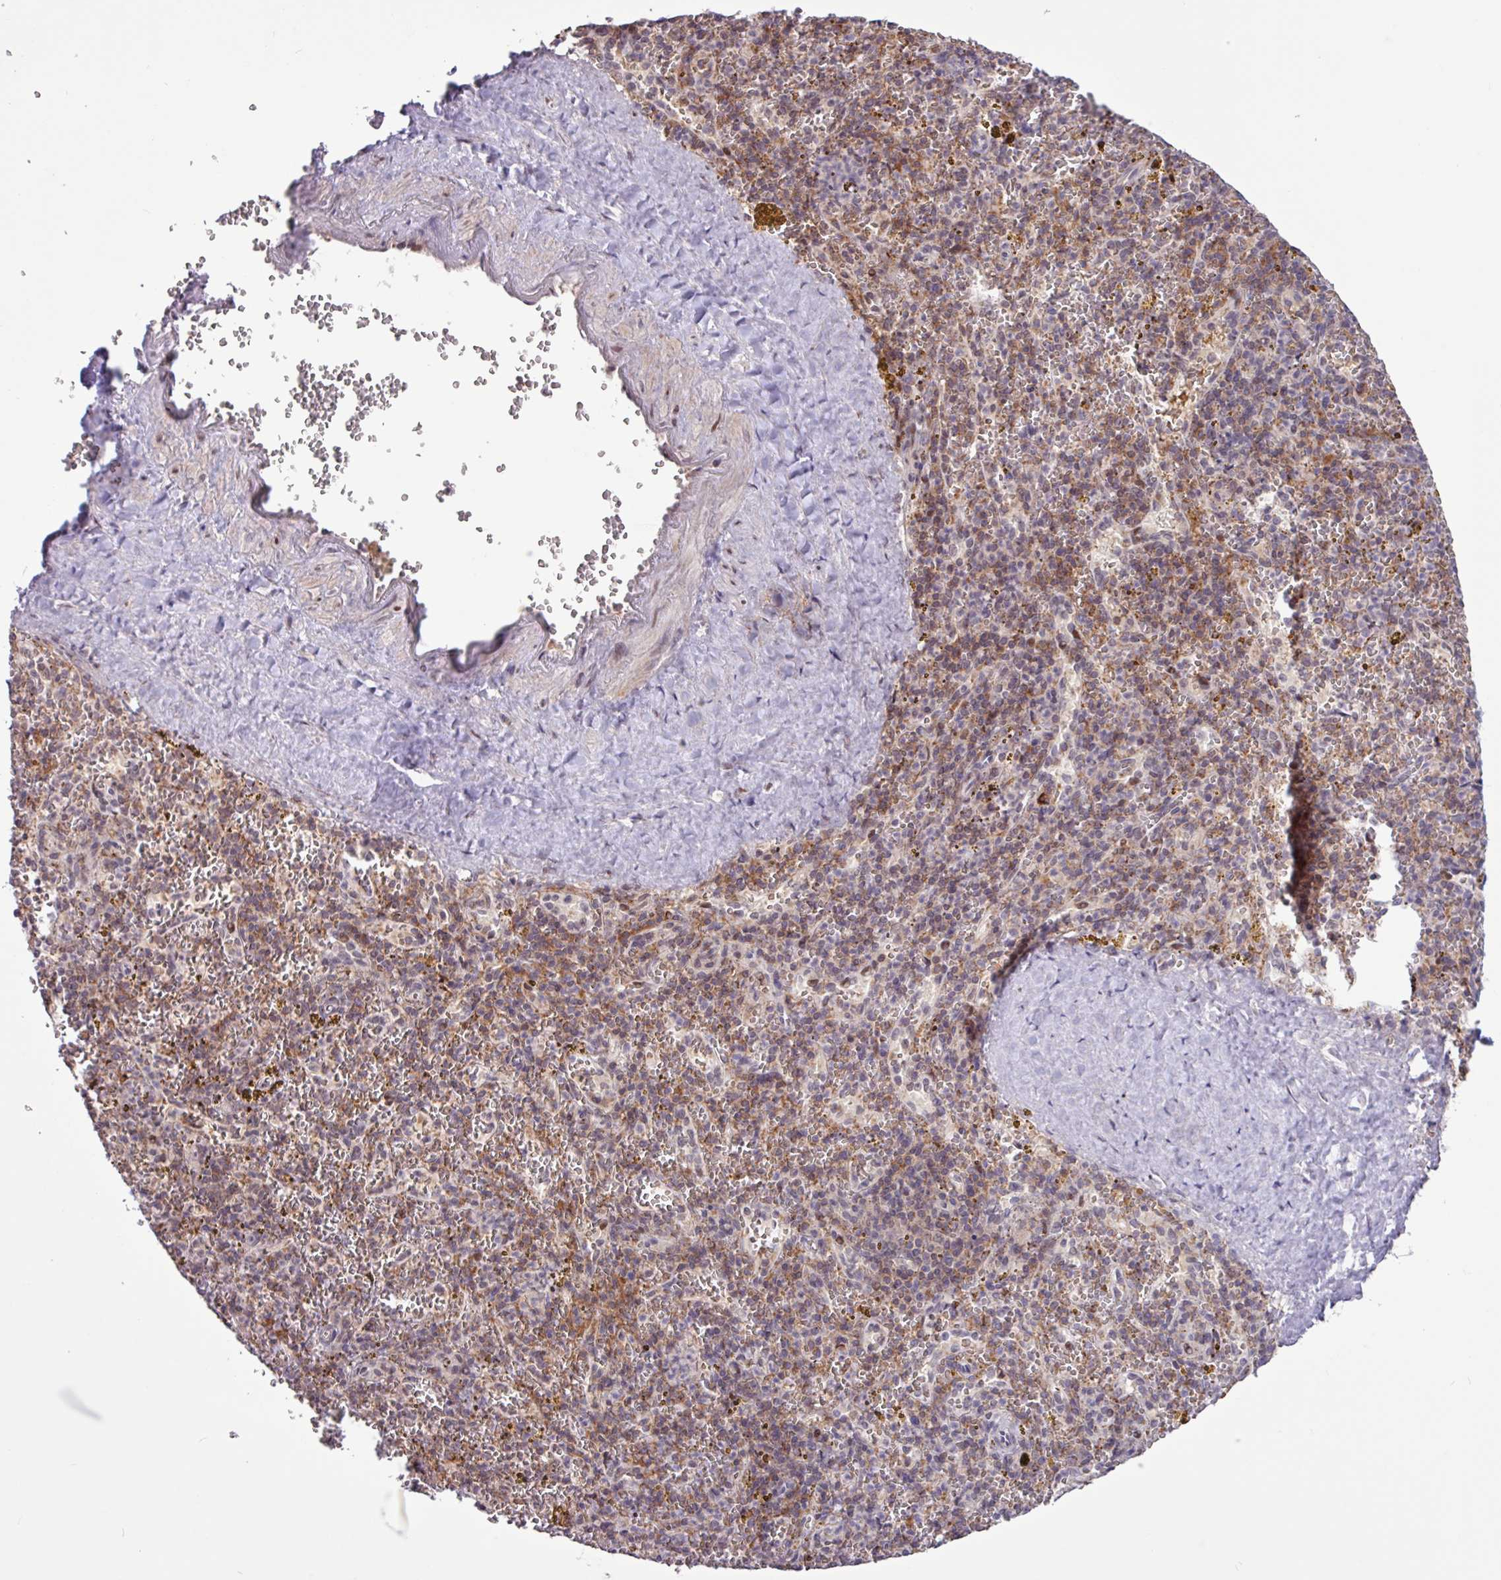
{"staining": {"intensity": "moderate", "quantity": "25%-75%", "location": "cytoplasmic/membranous"}, "tissue": "spleen", "cell_type": "Cells in red pulp", "image_type": "normal", "snomed": [{"axis": "morphology", "description": "Normal tissue, NOS"}, {"axis": "topography", "description": "Spleen"}], "caption": "Spleen stained with DAB (3,3'-diaminobenzidine) immunohistochemistry demonstrates medium levels of moderate cytoplasmic/membranous positivity in about 25%-75% of cells in red pulp. The staining was performed using DAB (3,3'-diaminobenzidine), with brown indicating positive protein expression. Nuclei are stained blue with hematoxylin.", "gene": "RTL3", "patient": {"sex": "male", "age": 57}}